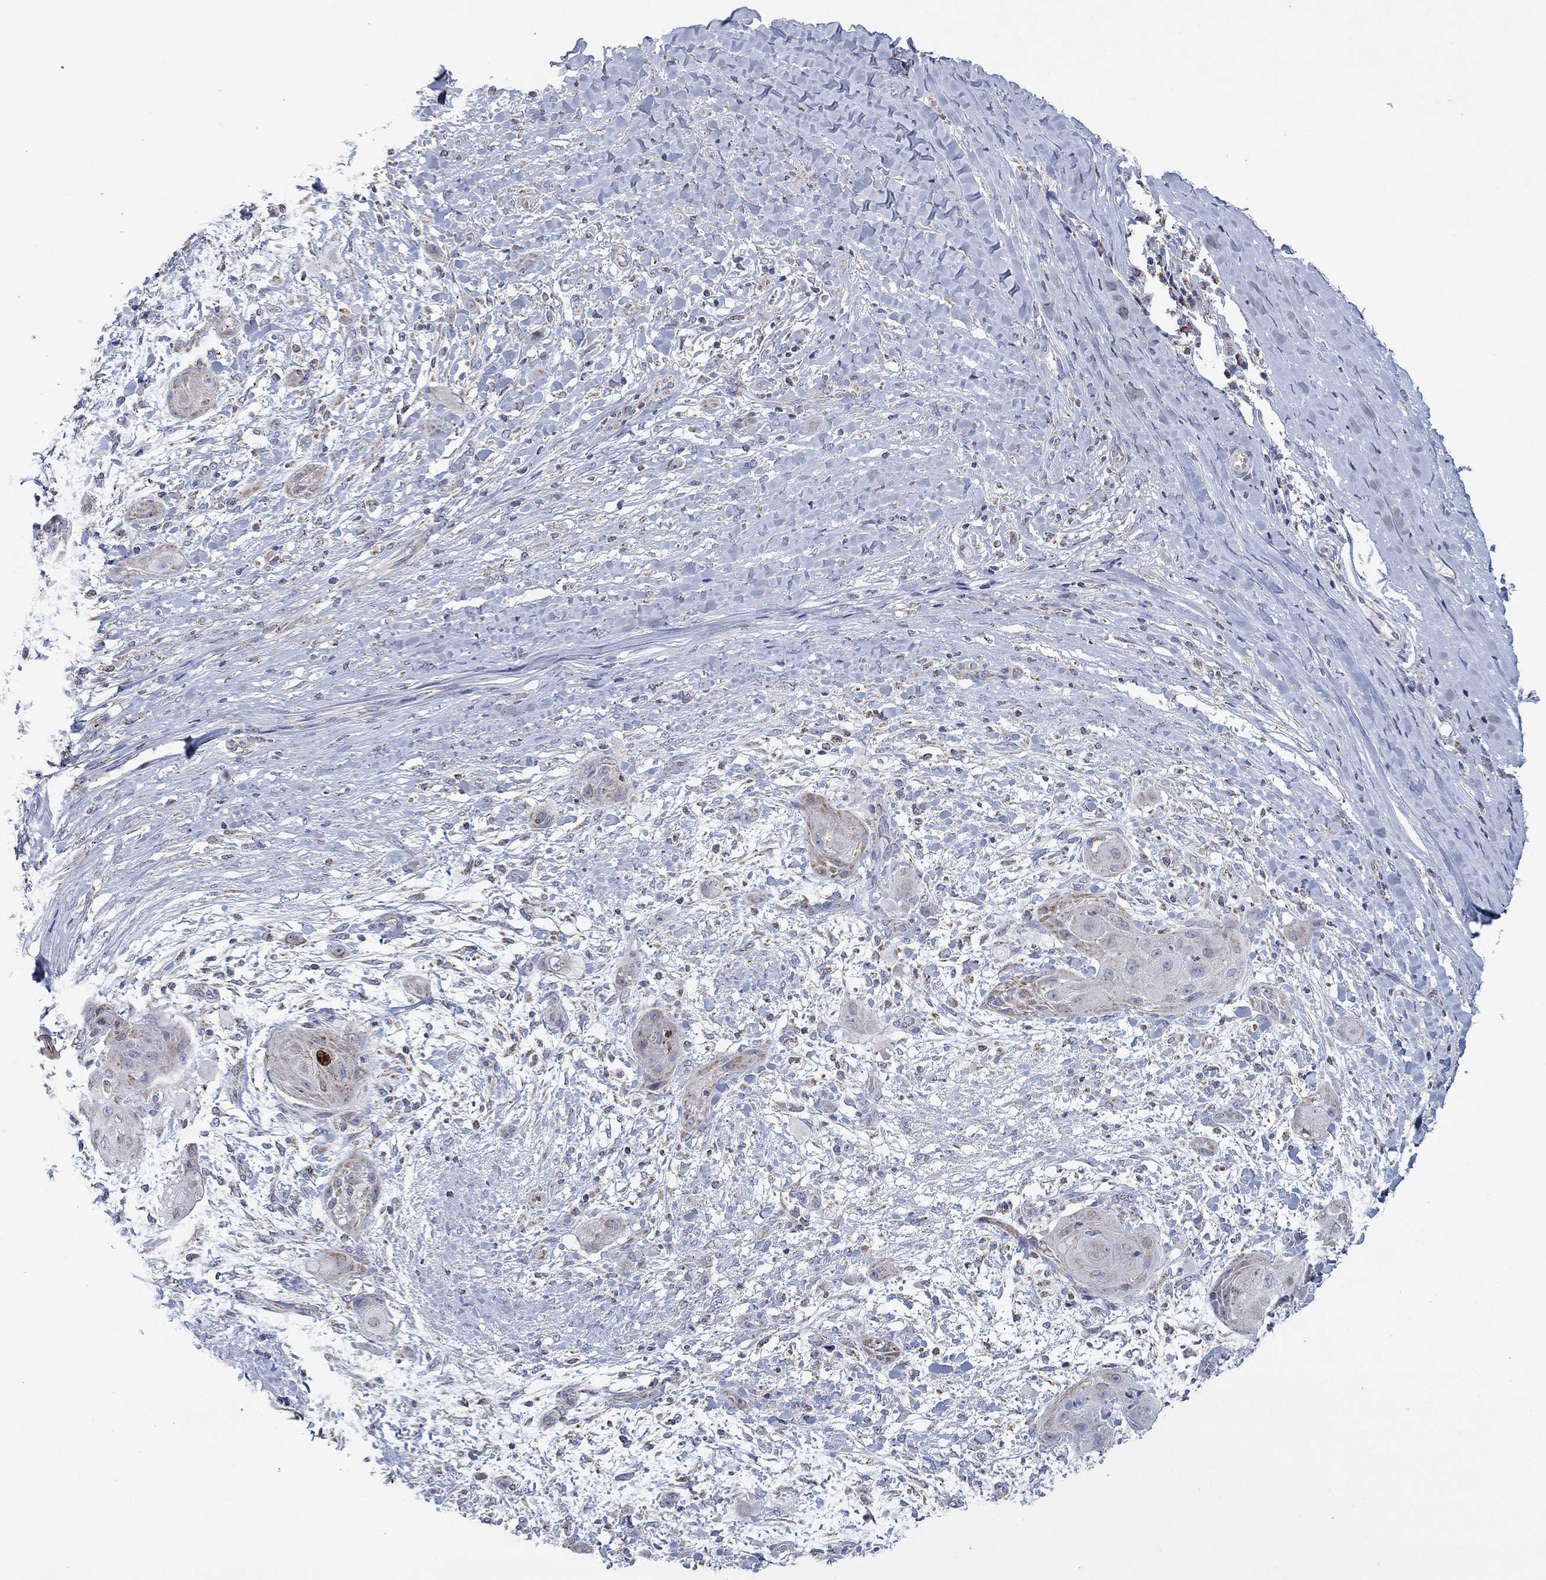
{"staining": {"intensity": "moderate", "quantity": "<25%", "location": "cytoplasmic/membranous"}, "tissue": "skin cancer", "cell_type": "Tumor cells", "image_type": "cancer", "snomed": [{"axis": "morphology", "description": "Squamous cell carcinoma, NOS"}, {"axis": "topography", "description": "Skin"}], "caption": "This micrograph displays skin cancer (squamous cell carcinoma) stained with IHC to label a protein in brown. The cytoplasmic/membranous of tumor cells show moderate positivity for the protein. Nuclei are counter-stained blue.", "gene": "C9orf85", "patient": {"sex": "male", "age": 62}}